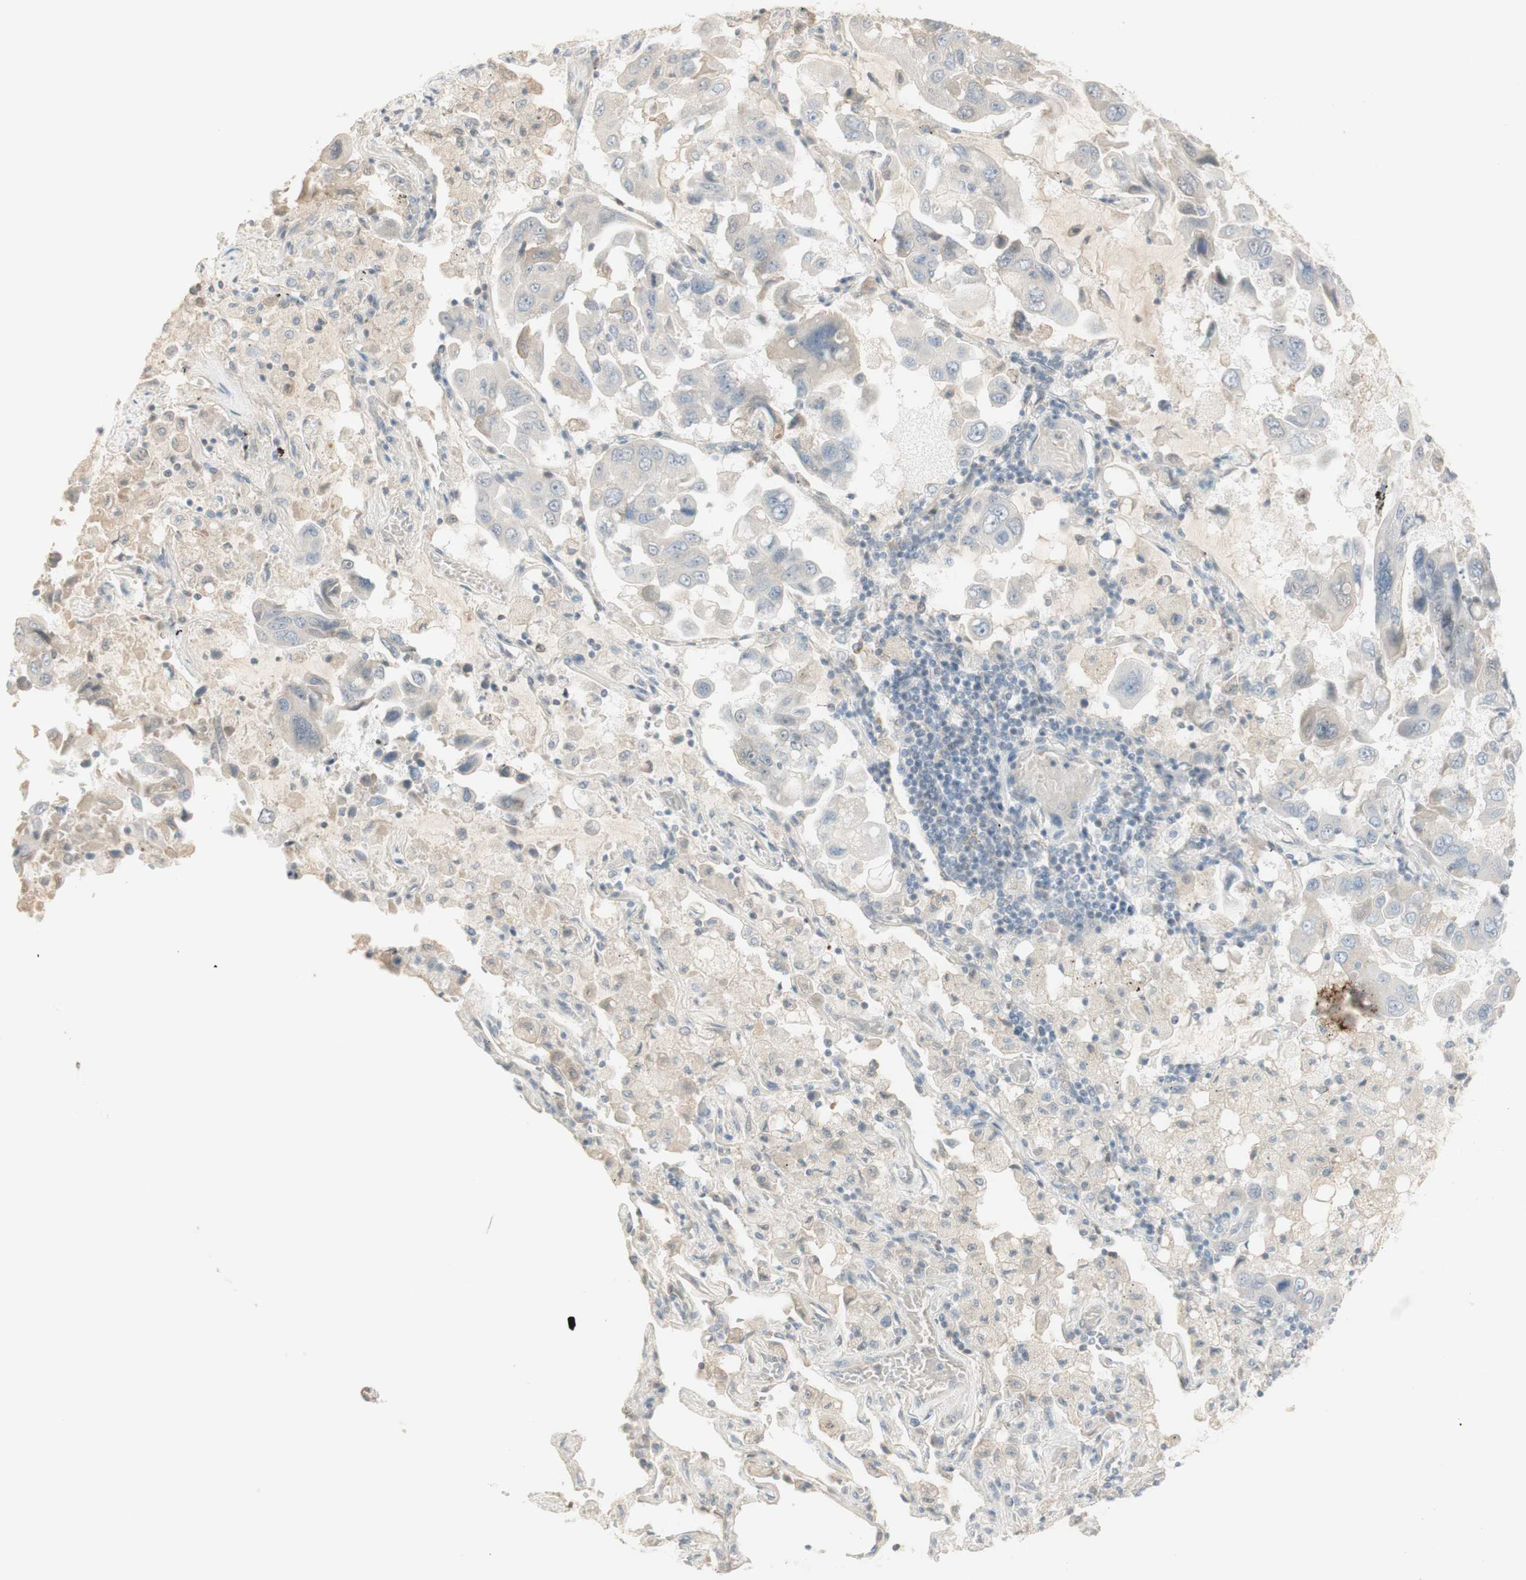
{"staining": {"intensity": "weak", "quantity": "<25%", "location": "cytoplasmic/membranous"}, "tissue": "lung cancer", "cell_type": "Tumor cells", "image_type": "cancer", "snomed": [{"axis": "morphology", "description": "Adenocarcinoma, NOS"}, {"axis": "topography", "description": "Lung"}], "caption": "Tumor cells show no significant protein positivity in lung cancer (adenocarcinoma). (DAB immunohistochemistry, high magnification).", "gene": "PLCD4", "patient": {"sex": "male", "age": 64}}